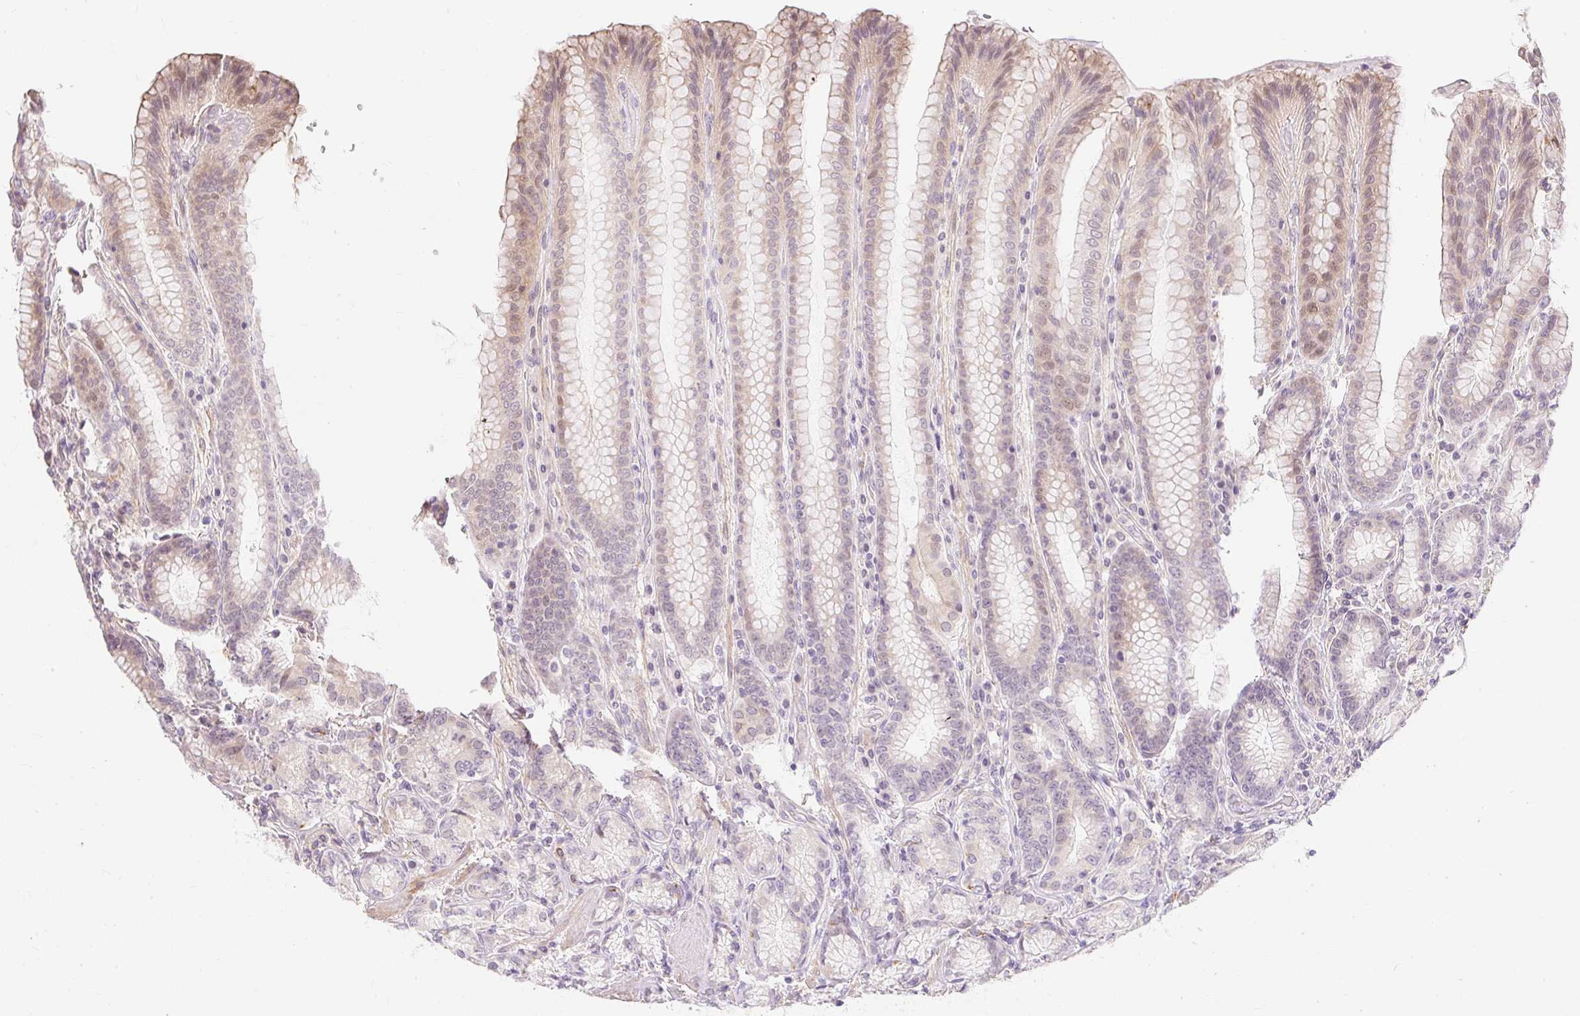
{"staining": {"intensity": "weak", "quantity": "25%-75%", "location": "cytoplasmic/membranous,nuclear"}, "tissue": "stomach", "cell_type": "Glandular cells", "image_type": "normal", "snomed": [{"axis": "morphology", "description": "Normal tissue, NOS"}, {"axis": "topography", "description": "Stomach, upper"}, {"axis": "topography", "description": "Stomach, lower"}], "caption": "IHC photomicrograph of unremarkable stomach: human stomach stained using immunohistochemistry shows low levels of weak protein expression localized specifically in the cytoplasmic/membranous,nuclear of glandular cells, appearing as a cytoplasmic/membranous,nuclear brown color.", "gene": "EMC10", "patient": {"sex": "female", "age": 76}}